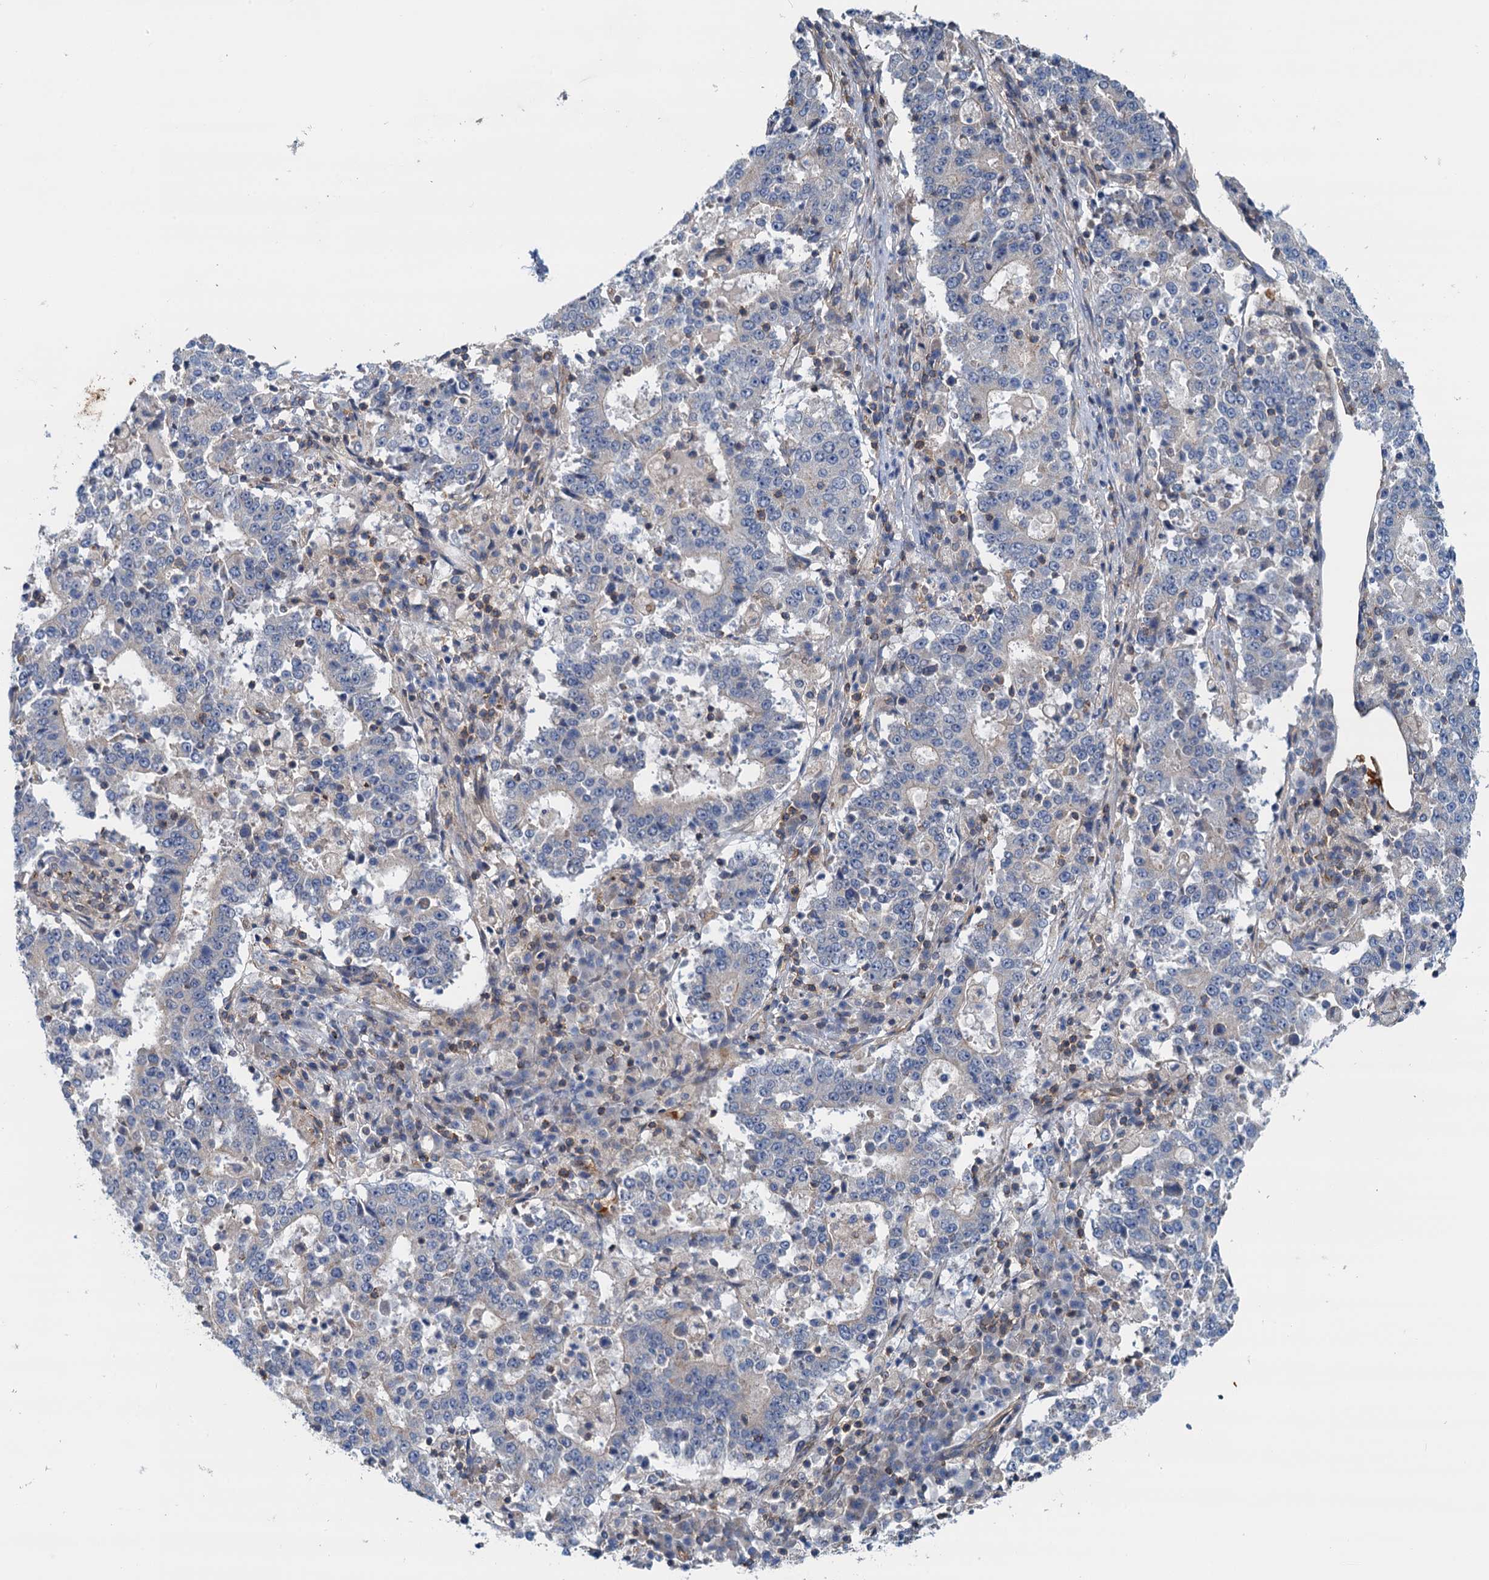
{"staining": {"intensity": "negative", "quantity": "none", "location": "none"}, "tissue": "stomach cancer", "cell_type": "Tumor cells", "image_type": "cancer", "snomed": [{"axis": "morphology", "description": "Adenocarcinoma, NOS"}, {"axis": "topography", "description": "Stomach"}], "caption": "Immunohistochemistry (IHC) photomicrograph of neoplastic tissue: human adenocarcinoma (stomach) stained with DAB reveals no significant protein staining in tumor cells. Nuclei are stained in blue.", "gene": "ROGDI", "patient": {"sex": "male", "age": 59}}